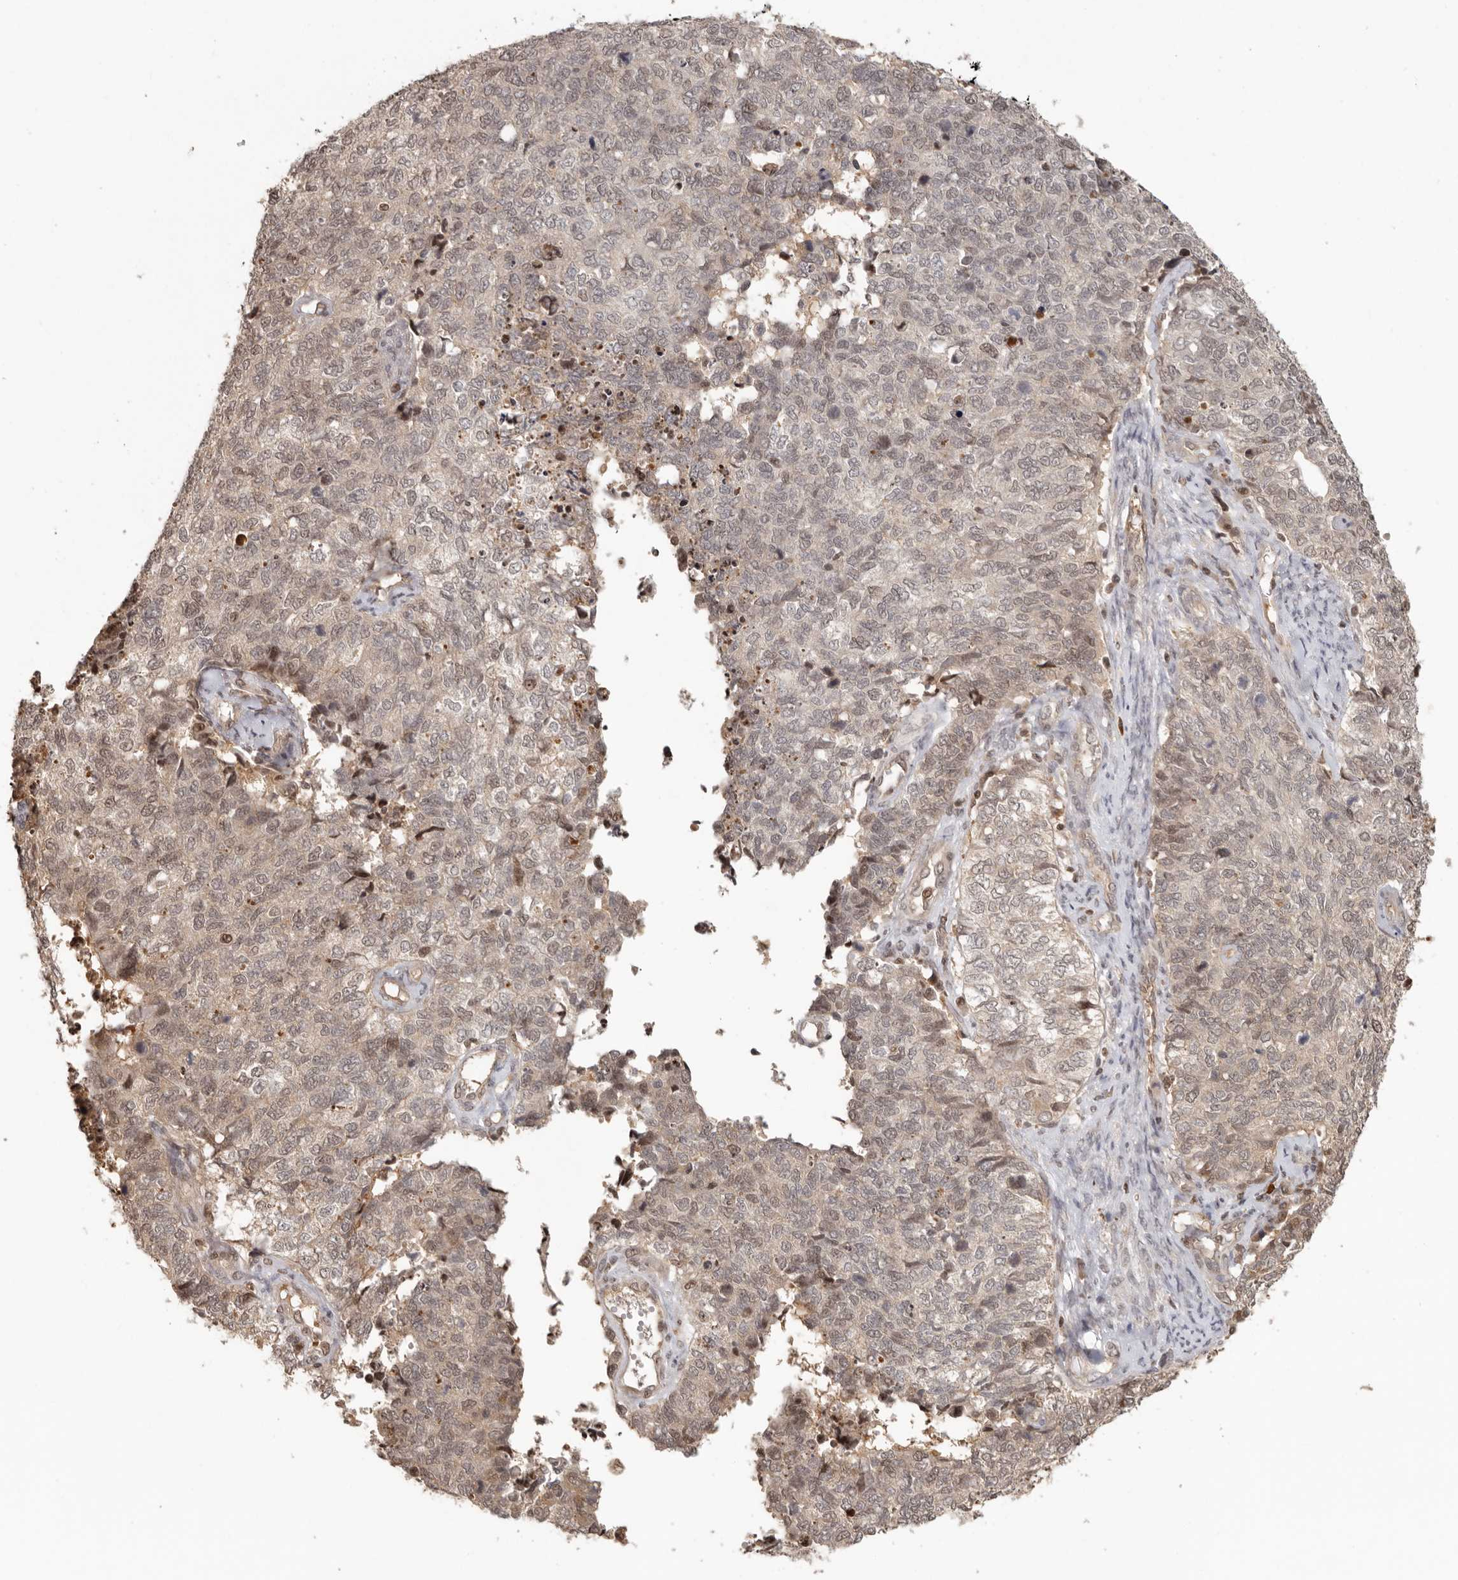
{"staining": {"intensity": "weak", "quantity": ">75%", "location": "cytoplasmic/membranous,nuclear"}, "tissue": "cervical cancer", "cell_type": "Tumor cells", "image_type": "cancer", "snomed": [{"axis": "morphology", "description": "Squamous cell carcinoma, NOS"}, {"axis": "topography", "description": "Cervix"}], "caption": "Cervical squamous cell carcinoma stained for a protein shows weak cytoplasmic/membranous and nuclear positivity in tumor cells.", "gene": "PSMA5", "patient": {"sex": "female", "age": 63}}